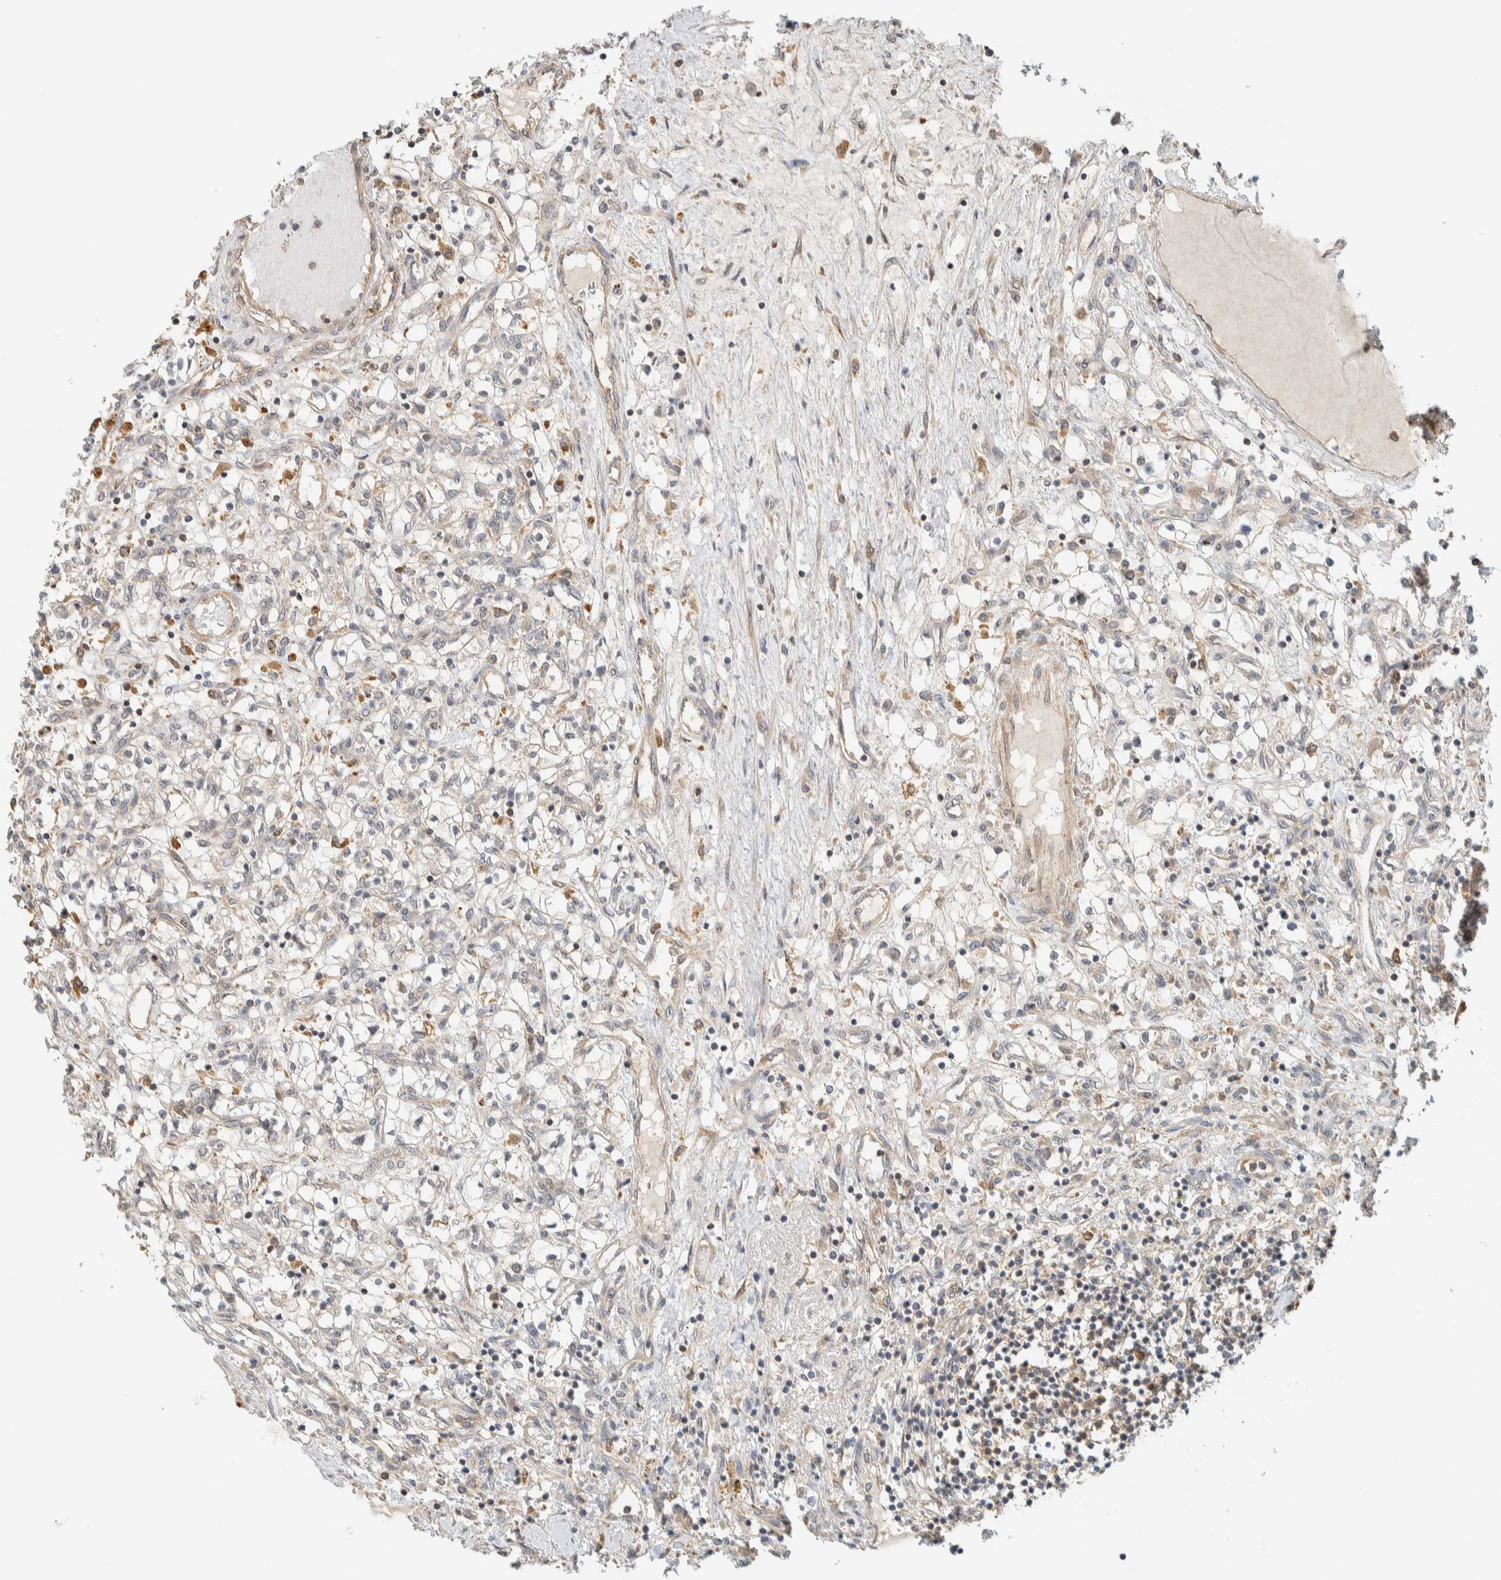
{"staining": {"intensity": "negative", "quantity": "none", "location": "none"}, "tissue": "renal cancer", "cell_type": "Tumor cells", "image_type": "cancer", "snomed": [{"axis": "morphology", "description": "Adenocarcinoma, NOS"}, {"axis": "topography", "description": "Kidney"}], "caption": "This is an immunohistochemistry (IHC) photomicrograph of human renal cancer. There is no staining in tumor cells.", "gene": "RAB11FIP1", "patient": {"sex": "male", "age": 68}}